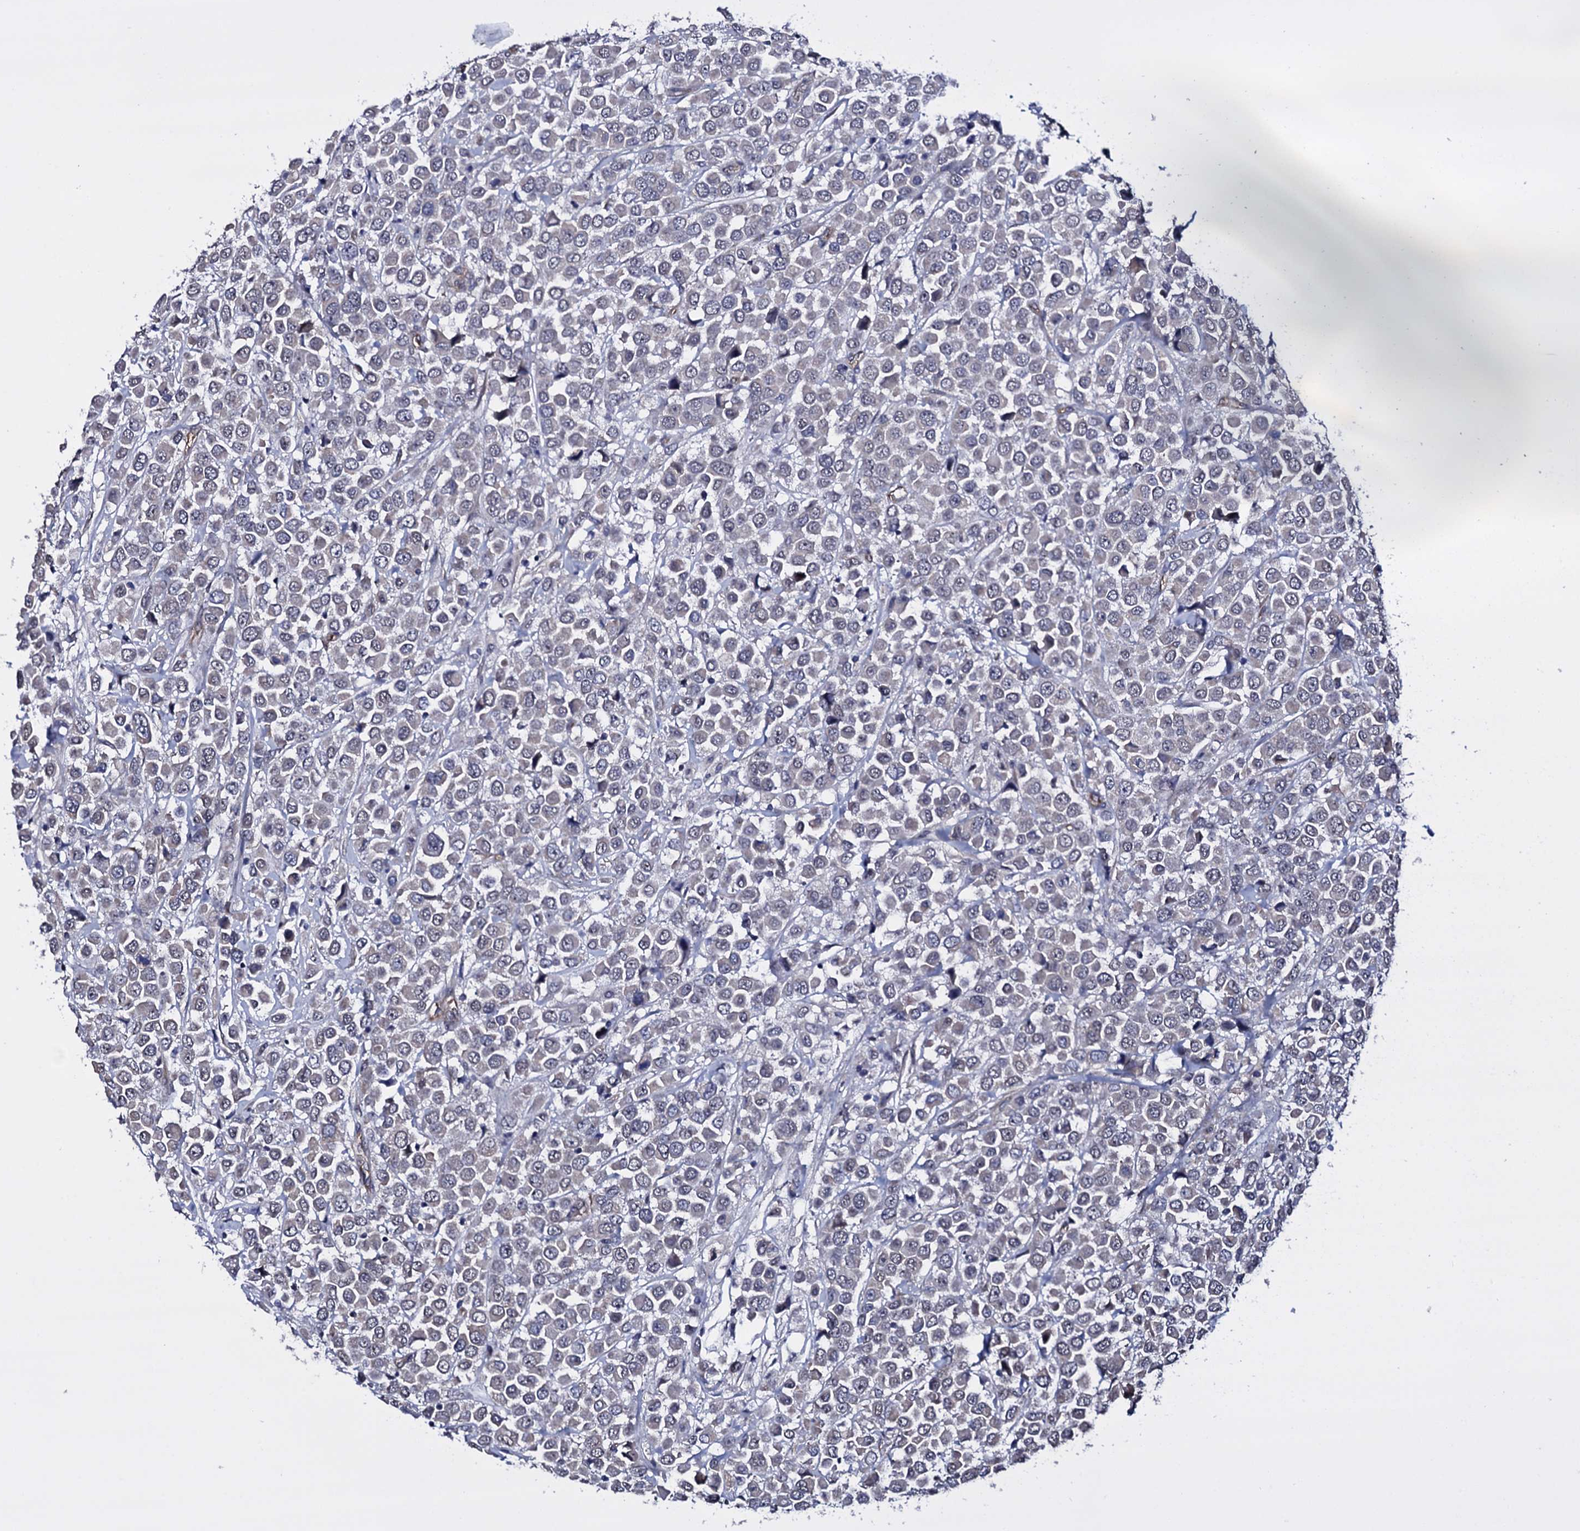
{"staining": {"intensity": "negative", "quantity": "none", "location": "none"}, "tissue": "breast cancer", "cell_type": "Tumor cells", "image_type": "cancer", "snomed": [{"axis": "morphology", "description": "Duct carcinoma"}, {"axis": "topography", "description": "Breast"}], "caption": "The histopathology image reveals no significant expression in tumor cells of breast infiltrating ductal carcinoma. (Stains: DAB (3,3'-diaminobenzidine) IHC with hematoxylin counter stain, Microscopy: brightfield microscopy at high magnification).", "gene": "GAREM1", "patient": {"sex": "female", "age": 61}}